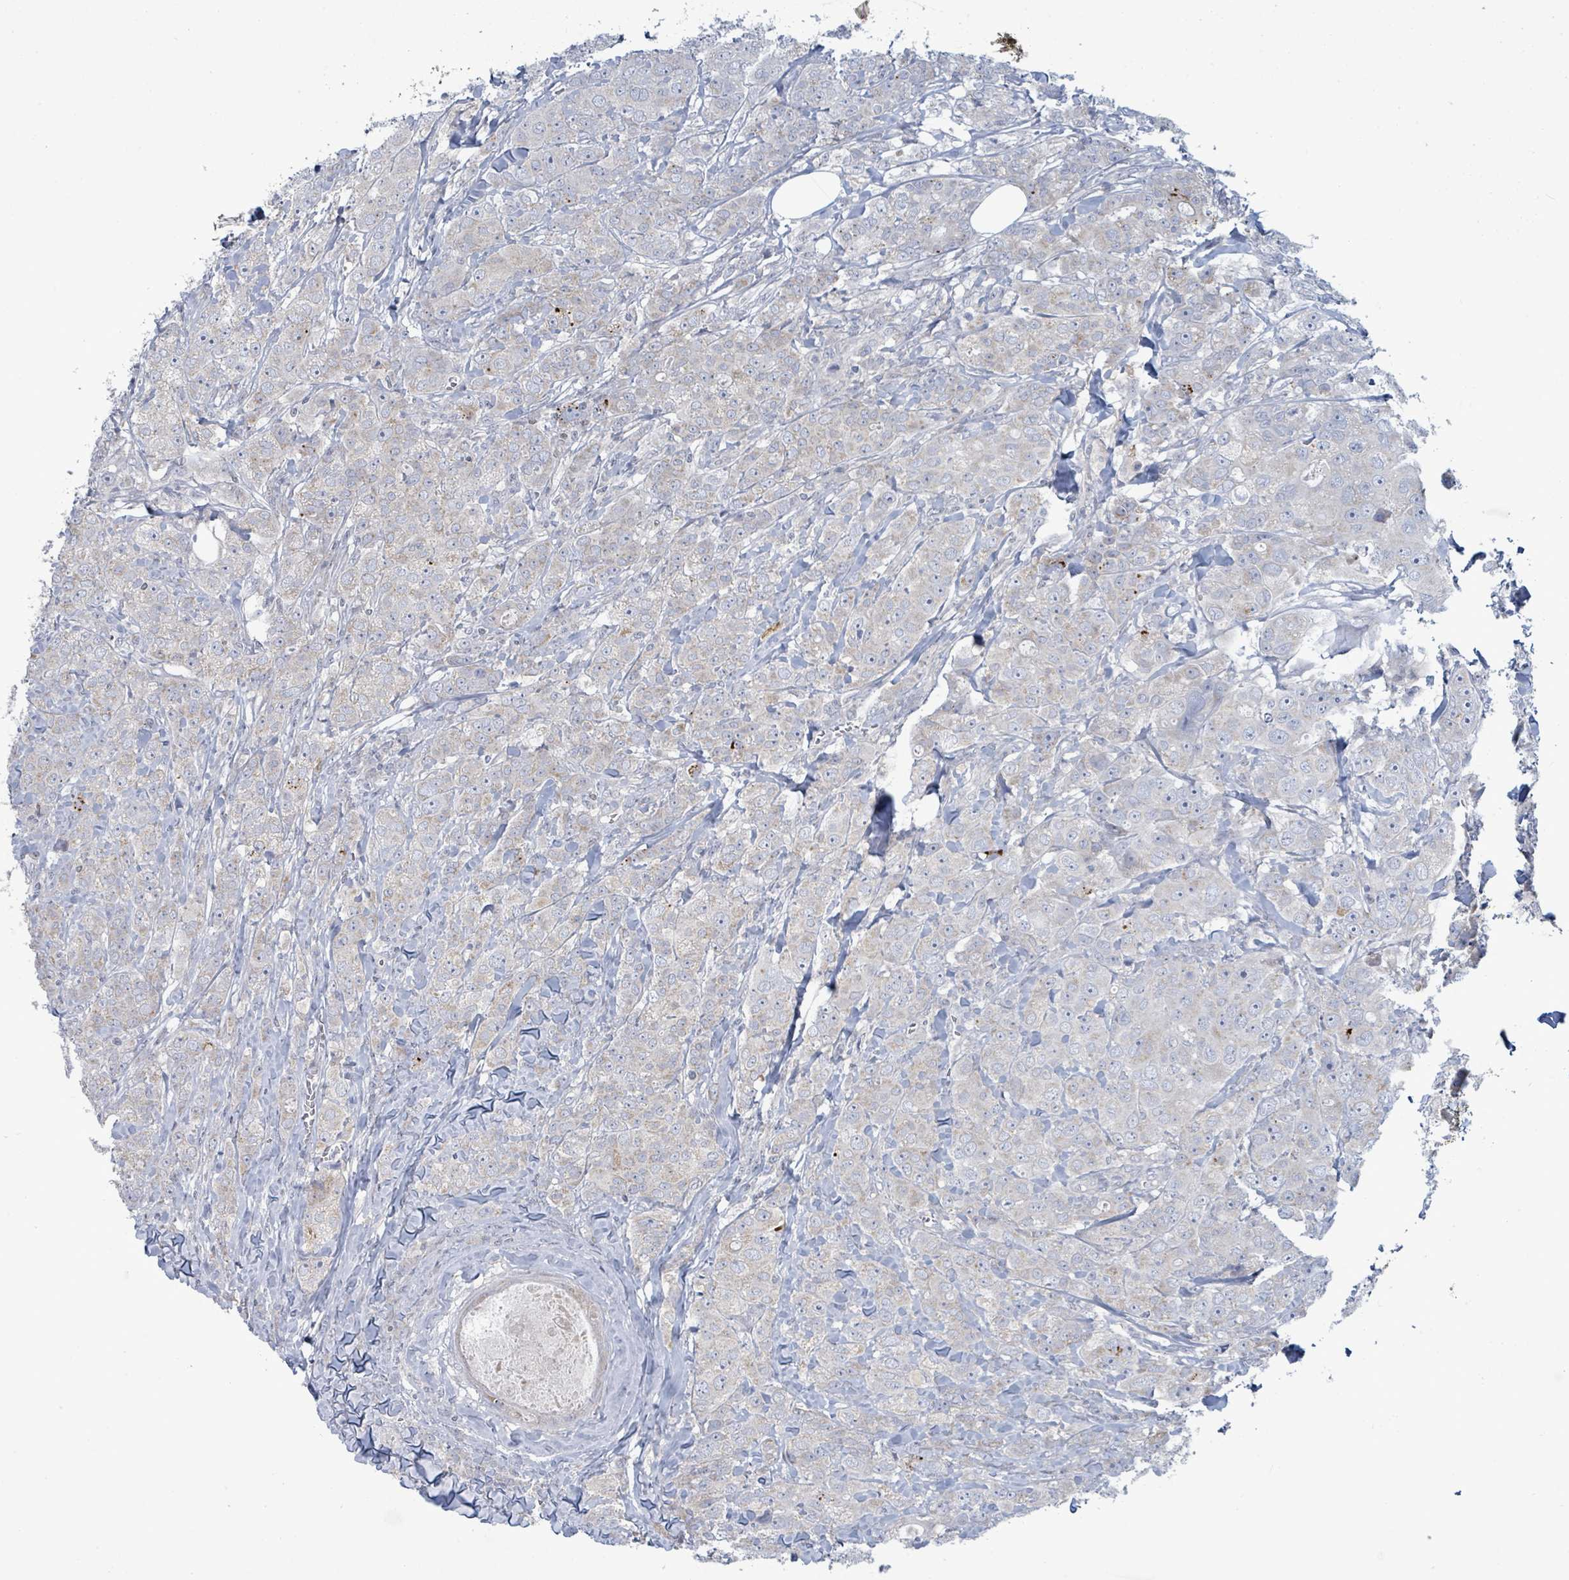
{"staining": {"intensity": "moderate", "quantity": "<25%", "location": "cytoplasmic/membranous"}, "tissue": "breast cancer", "cell_type": "Tumor cells", "image_type": "cancer", "snomed": [{"axis": "morphology", "description": "Duct carcinoma"}, {"axis": "topography", "description": "Breast"}], "caption": "DAB immunohistochemical staining of human intraductal carcinoma (breast) displays moderate cytoplasmic/membranous protein staining in about <25% of tumor cells. Immunohistochemistry (ihc) stains the protein in brown and the nuclei are stained blue.", "gene": "ZFPM1", "patient": {"sex": "female", "age": 43}}